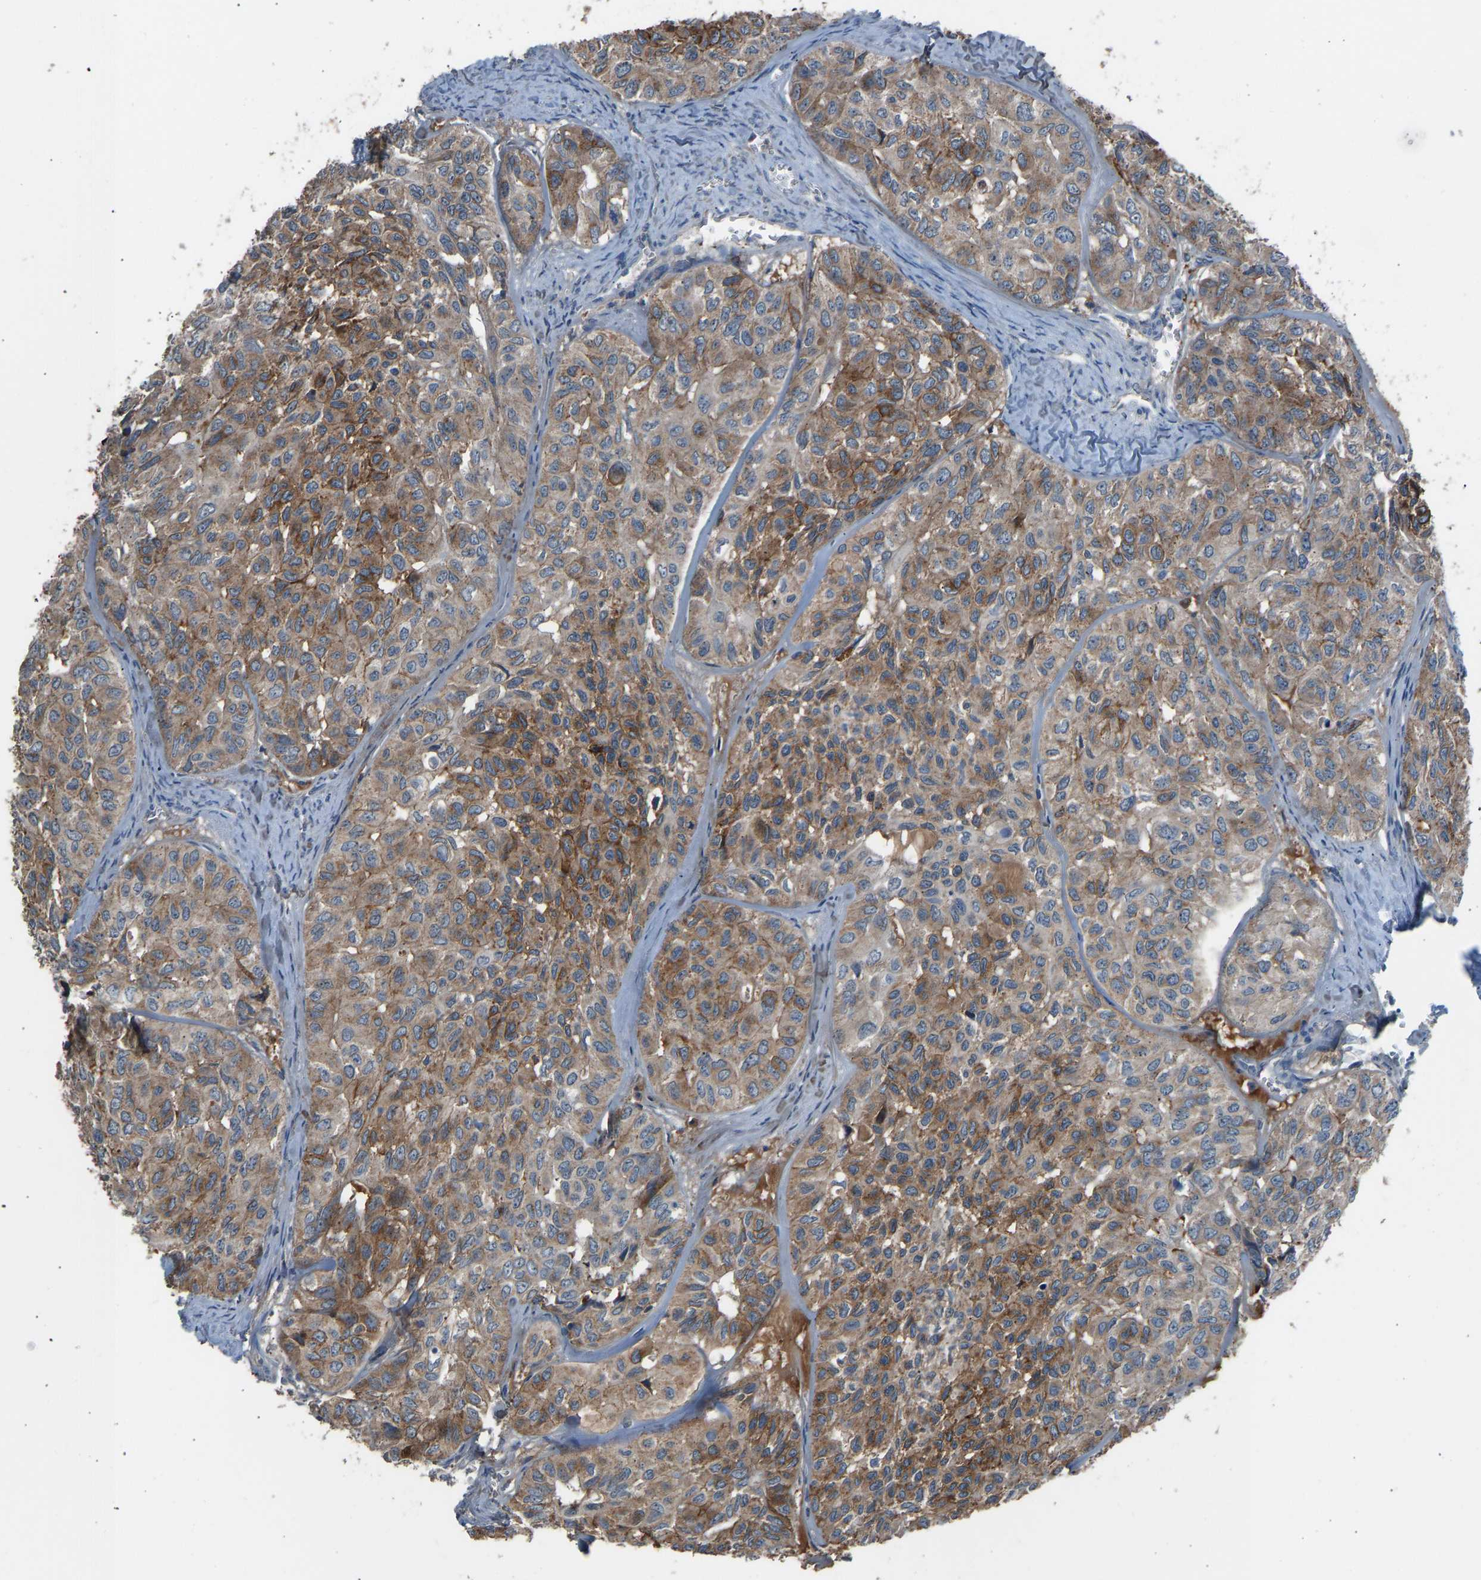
{"staining": {"intensity": "moderate", "quantity": ">75%", "location": "cytoplasmic/membranous"}, "tissue": "head and neck cancer", "cell_type": "Tumor cells", "image_type": "cancer", "snomed": [{"axis": "morphology", "description": "Adenocarcinoma, NOS"}, {"axis": "topography", "description": "Salivary gland, NOS"}, {"axis": "topography", "description": "Head-Neck"}], "caption": "This image reveals IHC staining of head and neck cancer (adenocarcinoma), with medium moderate cytoplasmic/membranous positivity in about >75% of tumor cells.", "gene": "TGFBR3", "patient": {"sex": "female", "age": 76}}